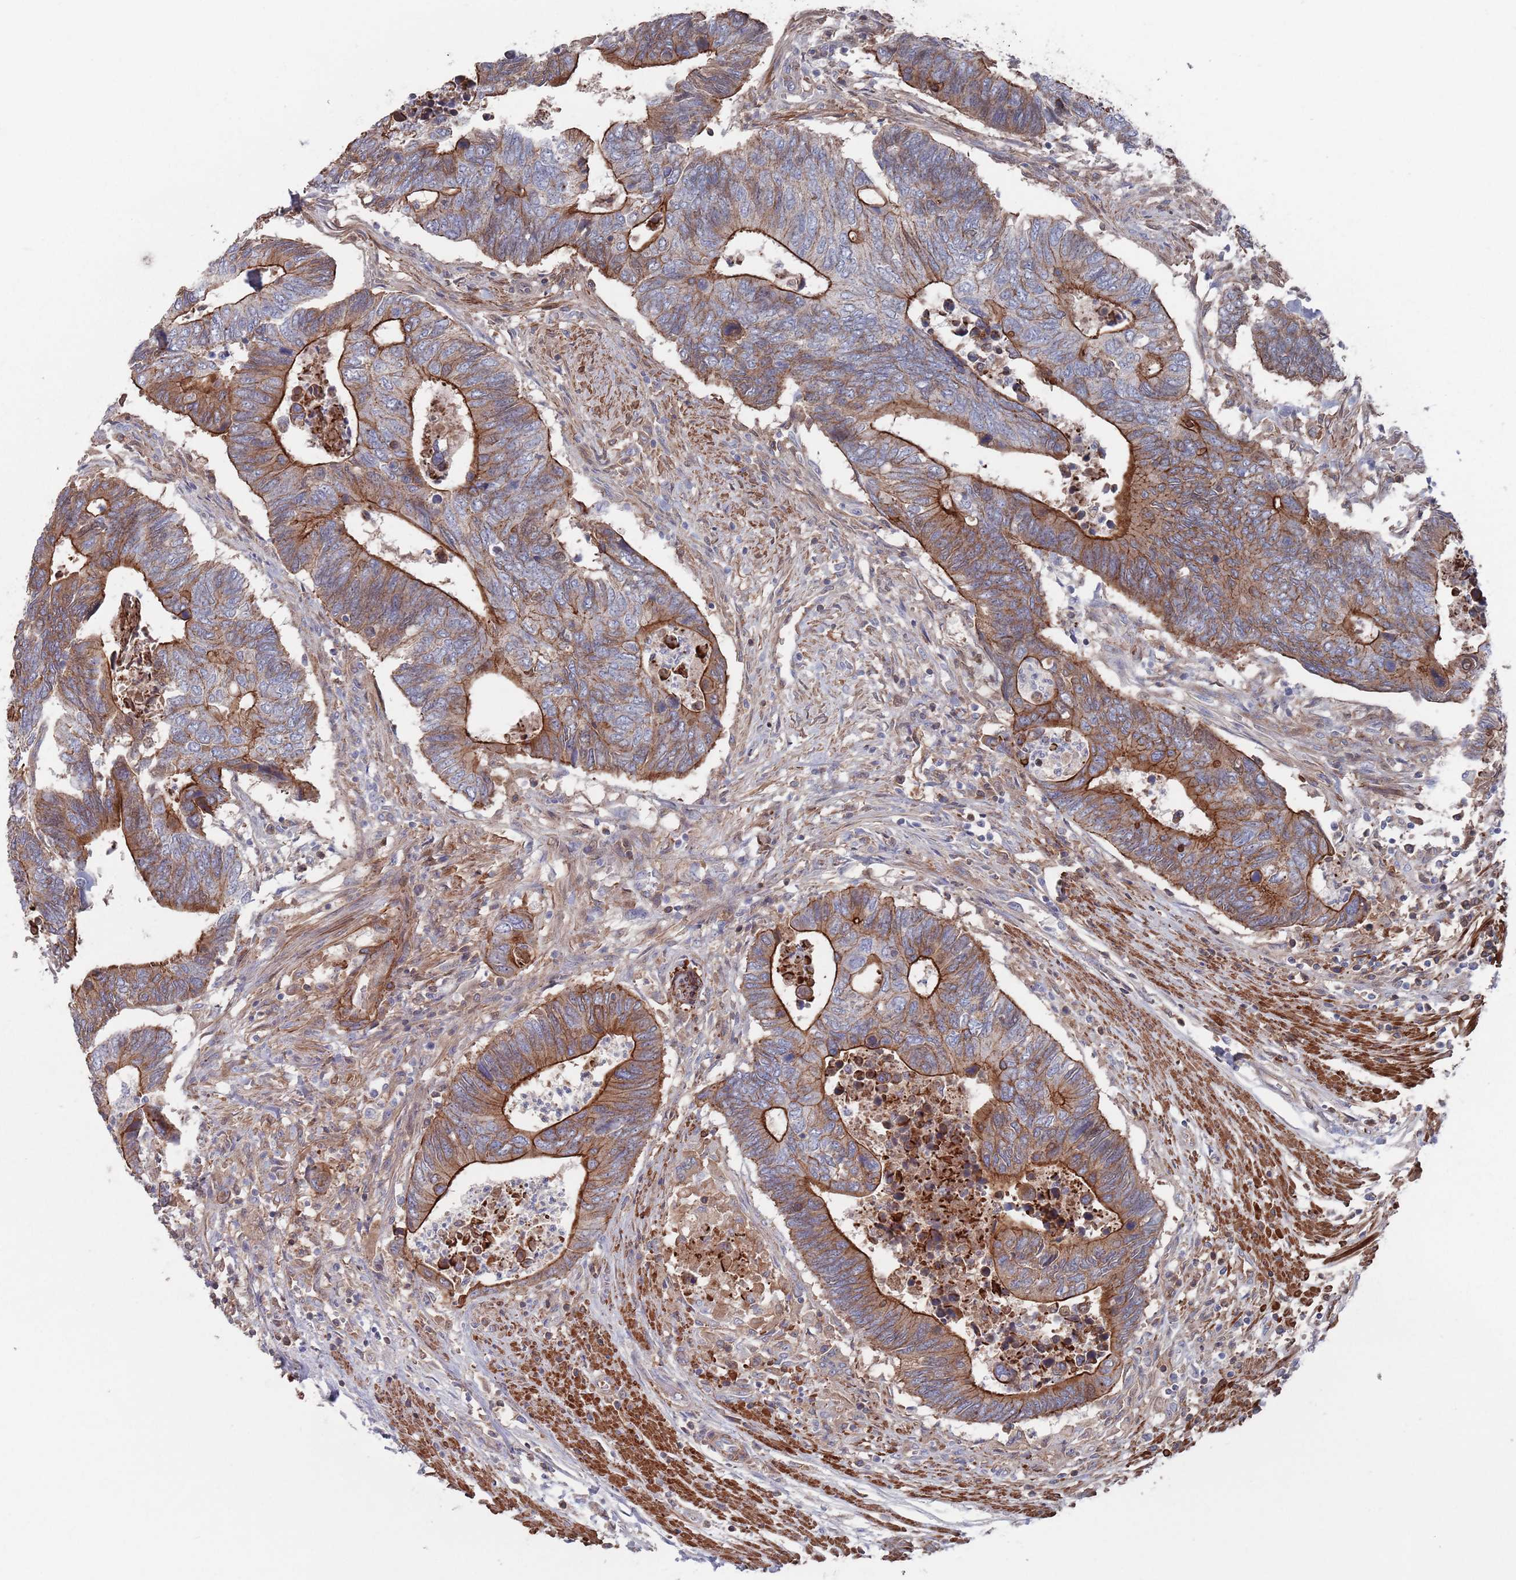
{"staining": {"intensity": "strong", "quantity": "25%-75%", "location": "cytoplasmic/membranous"}, "tissue": "colorectal cancer", "cell_type": "Tumor cells", "image_type": "cancer", "snomed": [{"axis": "morphology", "description": "Adenocarcinoma, NOS"}, {"axis": "topography", "description": "Colon"}], "caption": "Immunohistochemistry (IHC) of human colorectal adenocarcinoma displays high levels of strong cytoplasmic/membranous expression in approximately 25%-75% of tumor cells. The protein of interest is shown in brown color, while the nuclei are stained blue.", "gene": "PLEKHA4", "patient": {"sex": "male", "age": 87}}